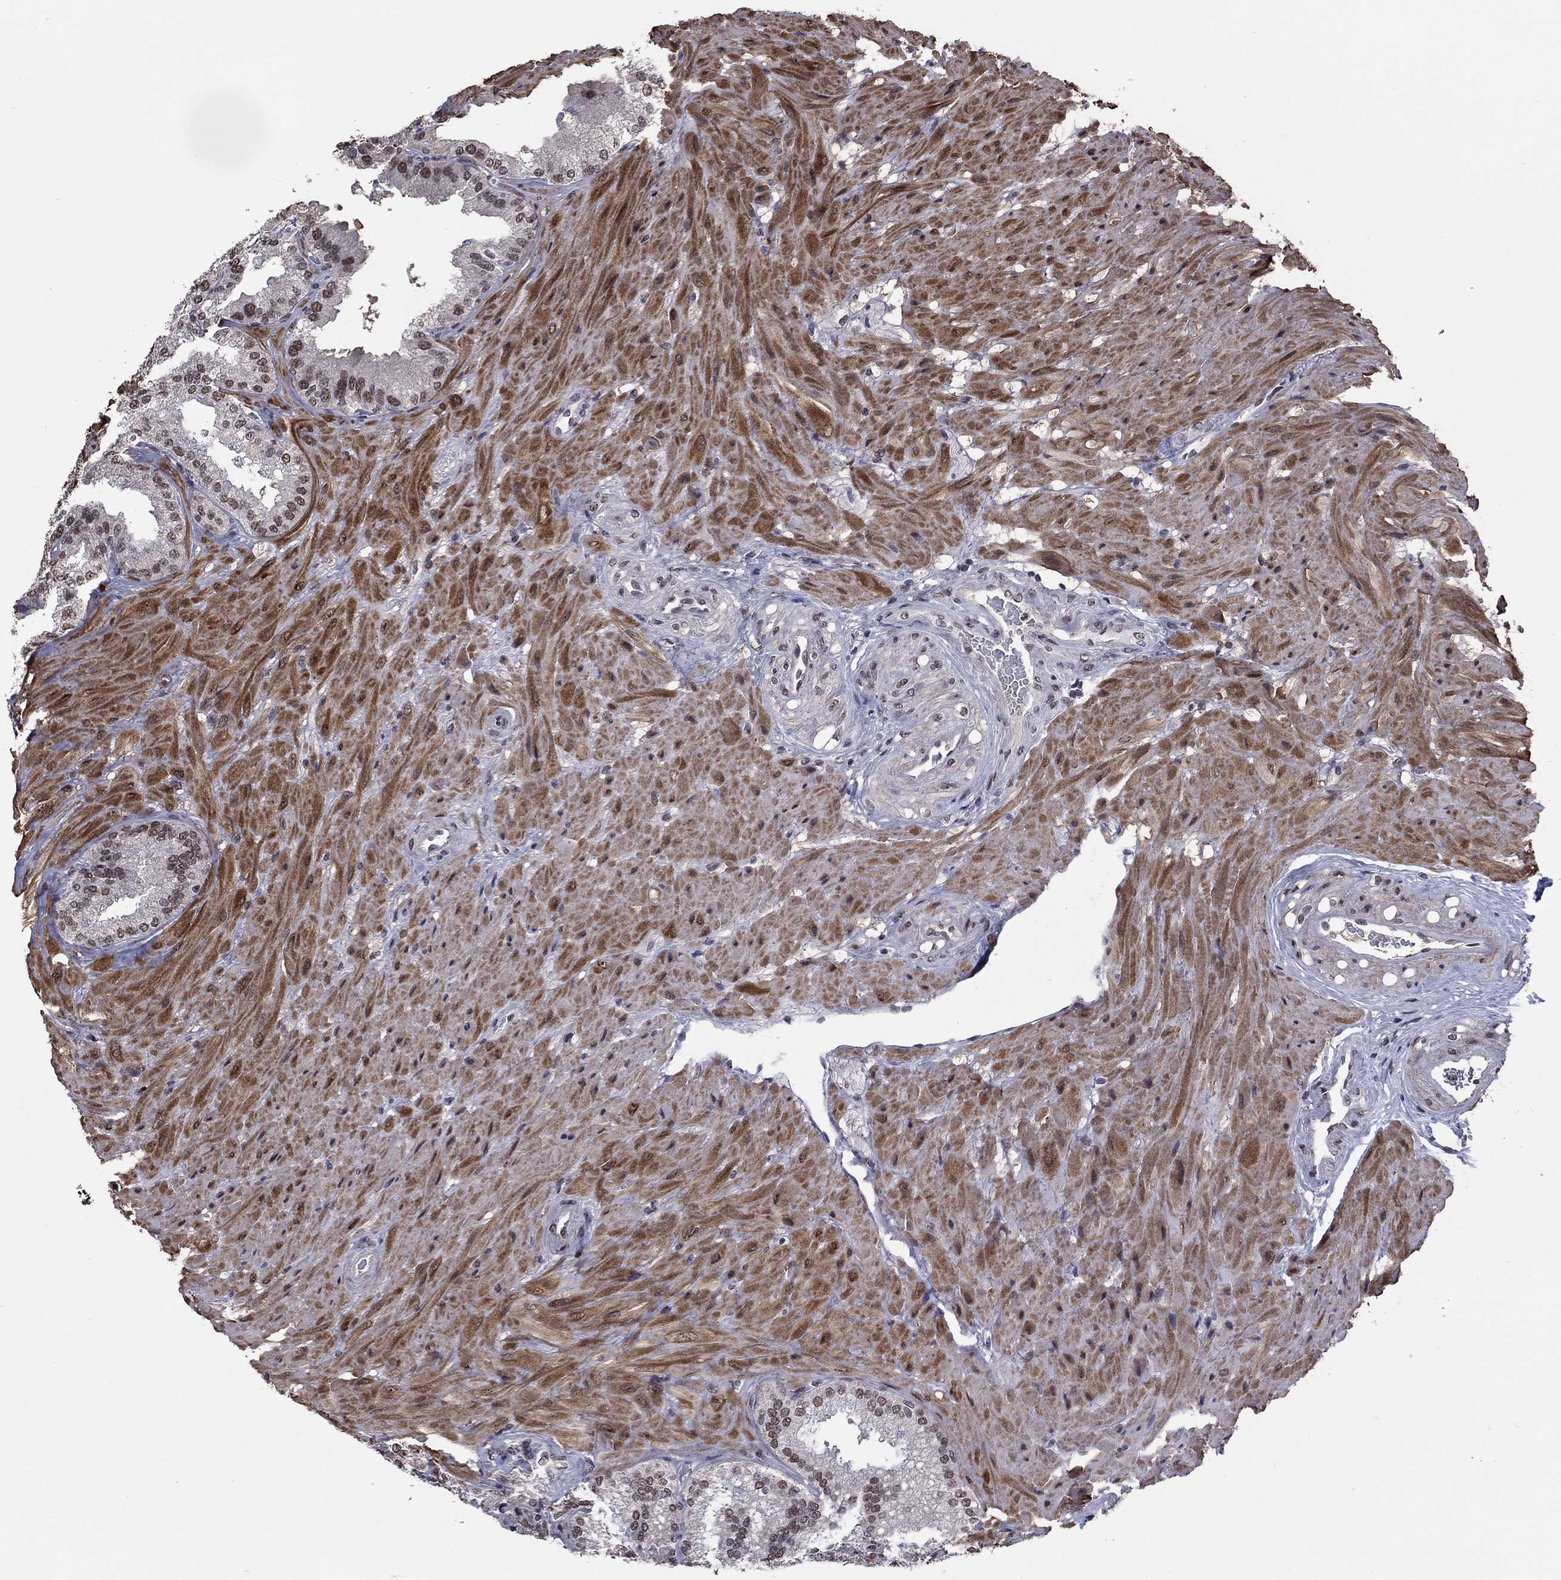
{"staining": {"intensity": "moderate", "quantity": "<25%", "location": "nuclear"}, "tissue": "seminal vesicle", "cell_type": "Glandular cells", "image_type": "normal", "snomed": [{"axis": "morphology", "description": "Normal tissue, NOS"}, {"axis": "topography", "description": "Seminal veicle"}], "caption": "A high-resolution micrograph shows immunohistochemistry (IHC) staining of benign seminal vesicle, which displays moderate nuclear expression in about <25% of glandular cells. (DAB (3,3'-diaminobenzidine) IHC with brightfield microscopy, high magnification).", "gene": "TYMS", "patient": {"sex": "male", "age": 37}}